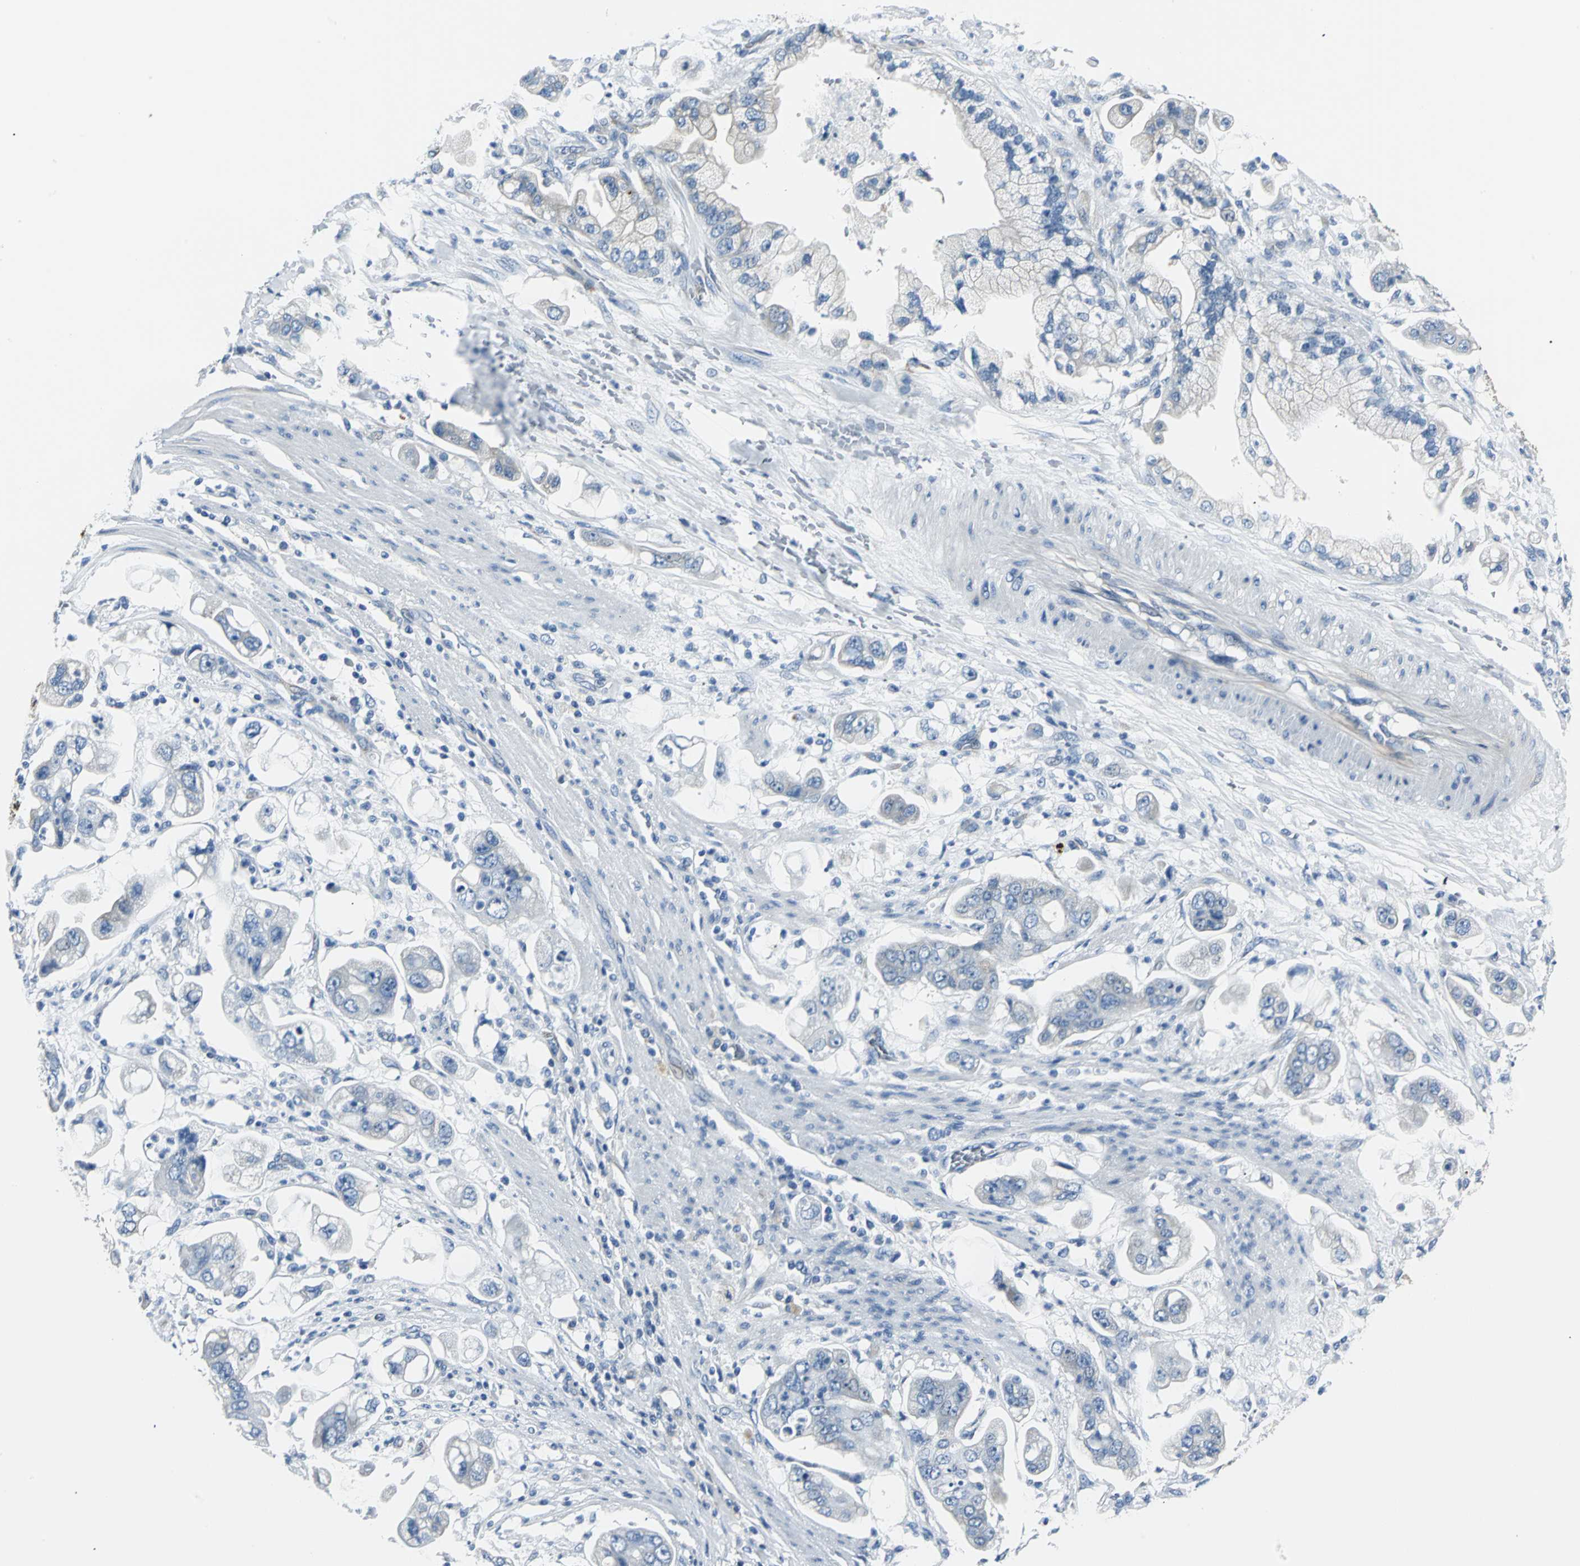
{"staining": {"intensity": "negative", "quantity": "none", "location": "none"}, "tissue": "stomach cancer", "cell_type": "Tumor cells", "image_type": "cancer", "snomed": [{"axis": "morphology", "description": "Adenocarcinoma, NOS"}, {"axis": "topography", "description": "Stomach"}], "caption": "A high-resolution image shows IHC staining of stomach cancer, which reveals no significant expression in tumor cells.", "gene": "B3GNT2", "patient": {"sex": "male", "age": 62}}